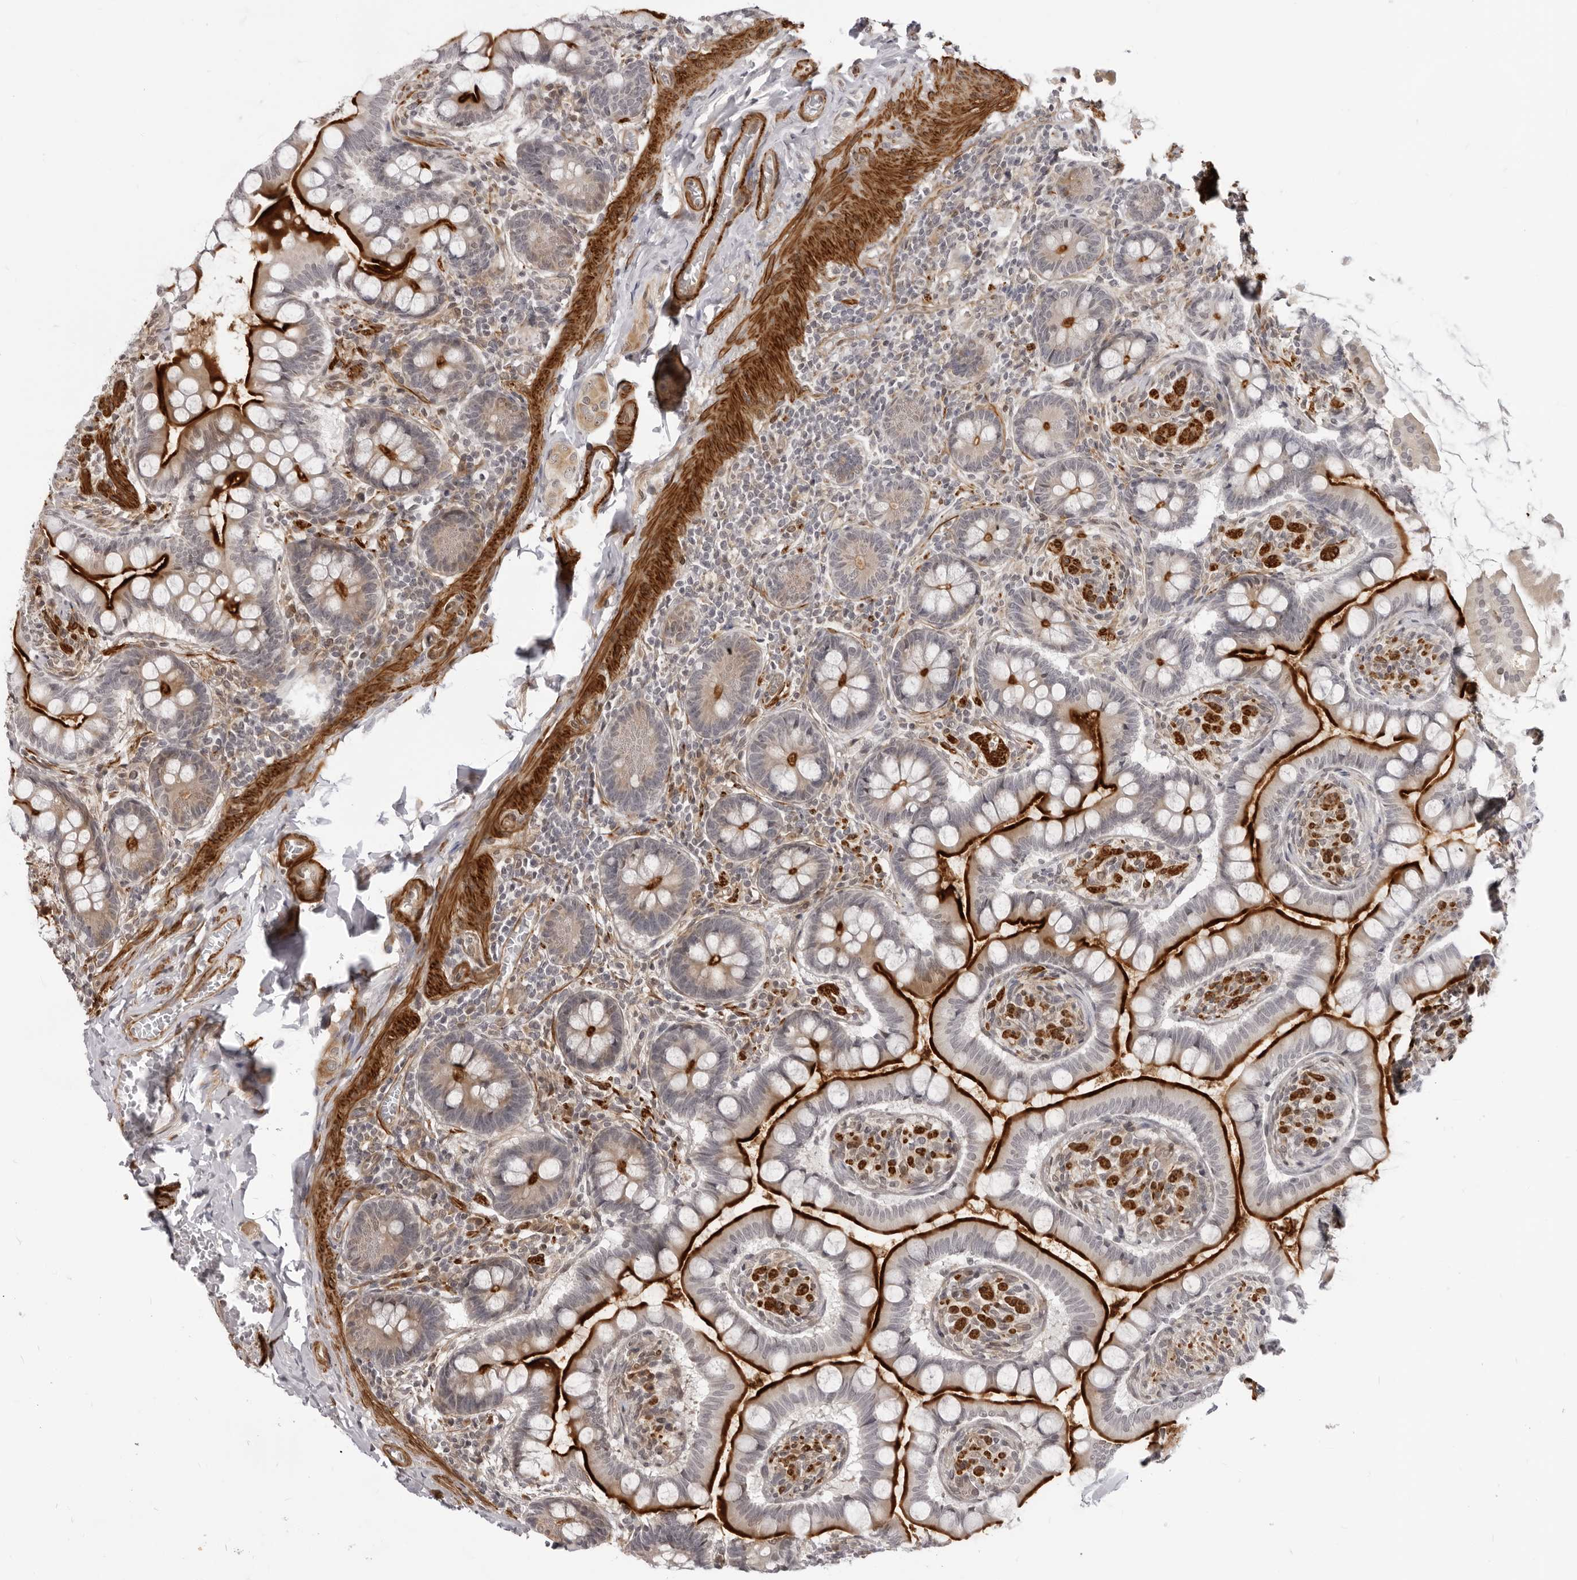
{"staining": {"intensity": "strong", "quantity": ">75%", "location": "cytoplasmic/membranous"}, "tissue": "small intestine", "cell_type": "Glandular cells", "image_type": "normal", "snomed": [{"axis": "morphology", "description": "Normal tissue, NOS"}, {"axis": "topography", "description": "Small intestine"}], "caption": "Small intestine stained for a protein (brown) shows strong cytoplasmic/membranous positive expression in approximately >75% of glandular cells.", "gene": "SRGAP2", "patient": {"sex": "male", "age": 41}}